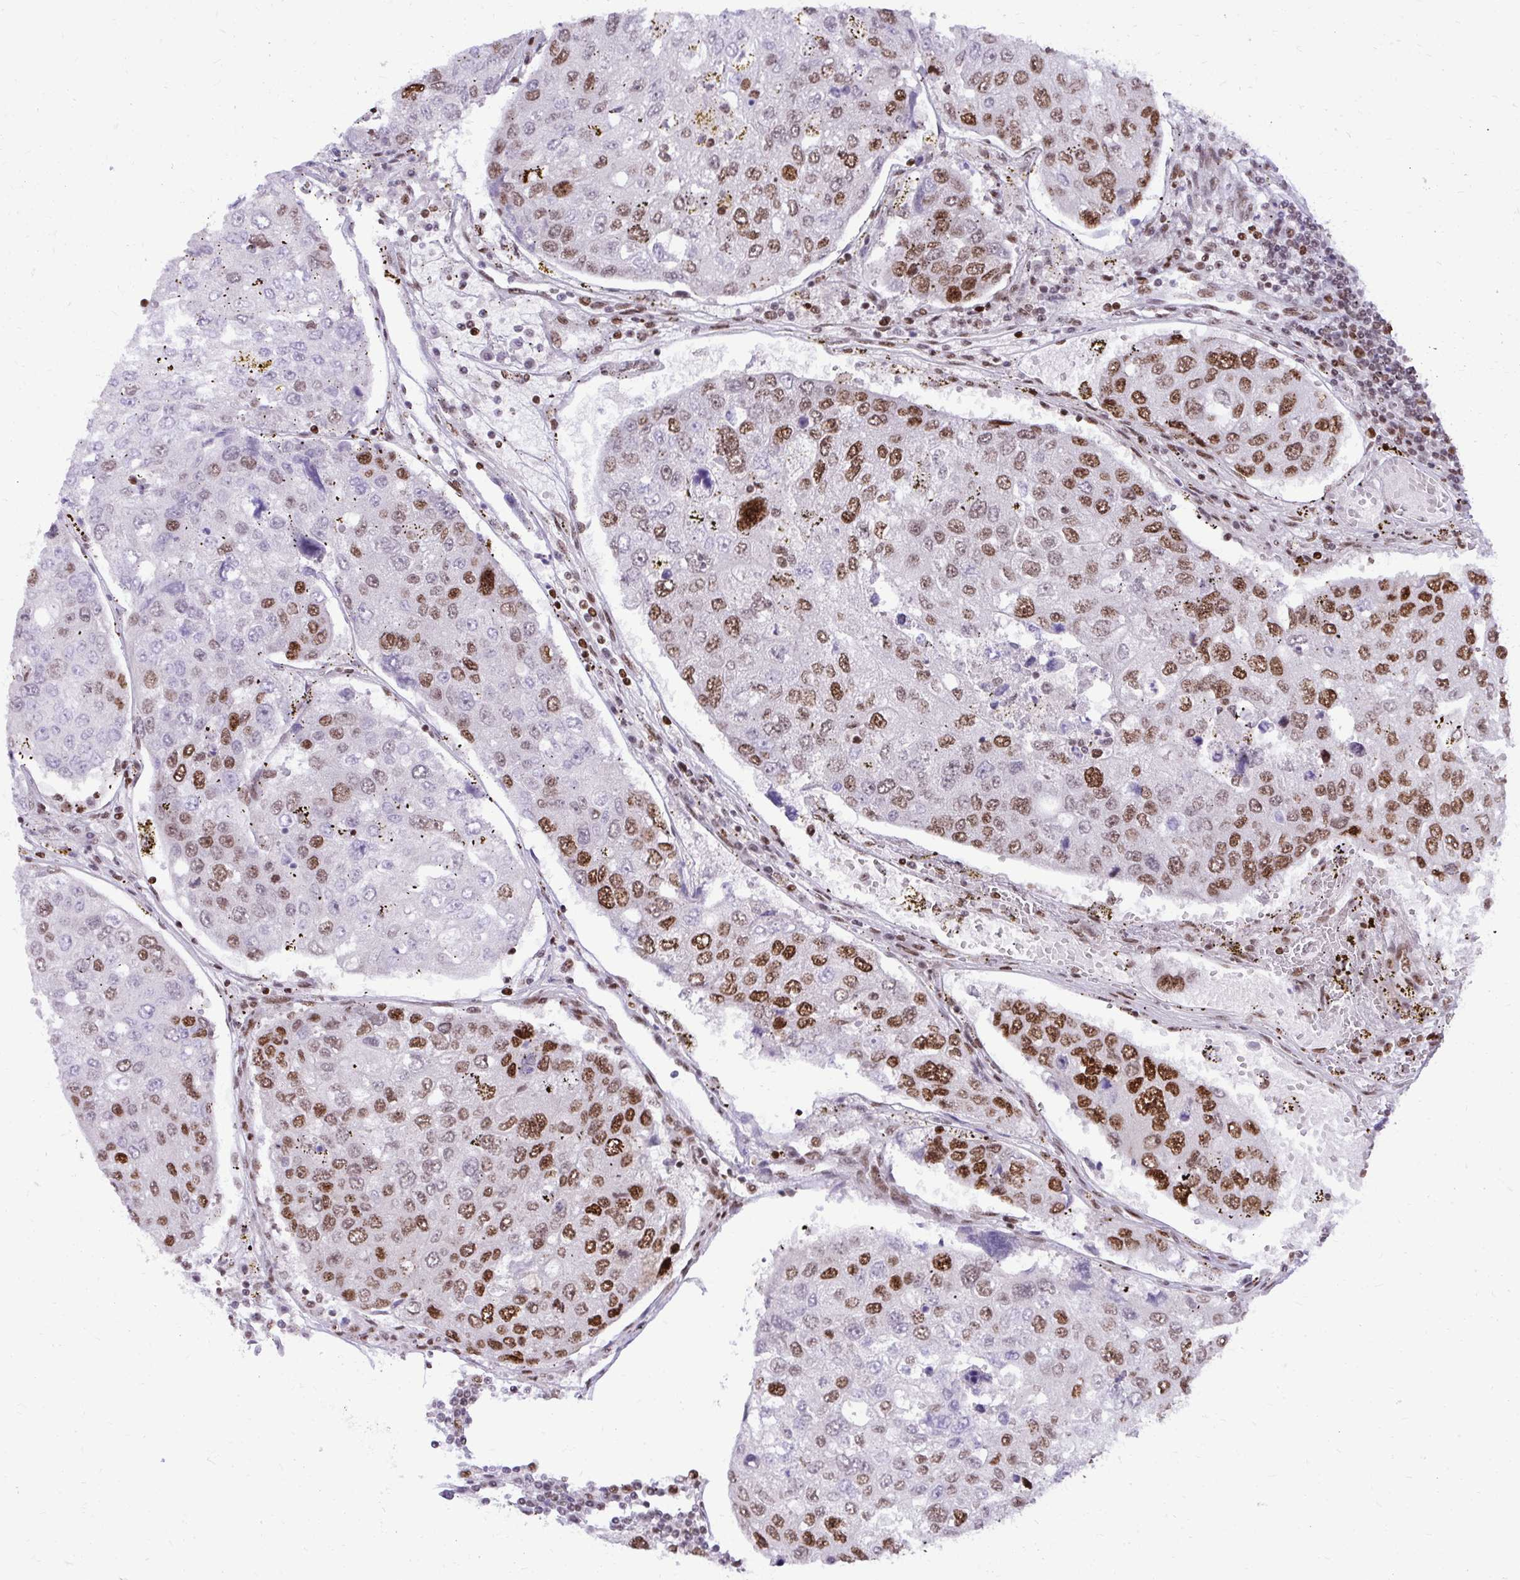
{"staining": {"intensity": "strong", "quantity": "<25%", "location": "nuclear"}, "tissue": "urothelial cancer", "cell_type": "Tumor cells", "image_type": "cancer", "snomed": [{"axis": "morphology", "description": "Urothelial carcinoma, High grade"}, {"axis": "topography", "description": "Lymph node"}, {"axis": "topography", "description": "Urinary bladder"}], "caption": "This photomicrograph demonstrates immunohistochemistry staining of human urothelial cancer, with medium strong nuclear positivity in about <25% of tumor cells.", "gene": "CDYL", "patient": {"sex": "male", "age": 51}}